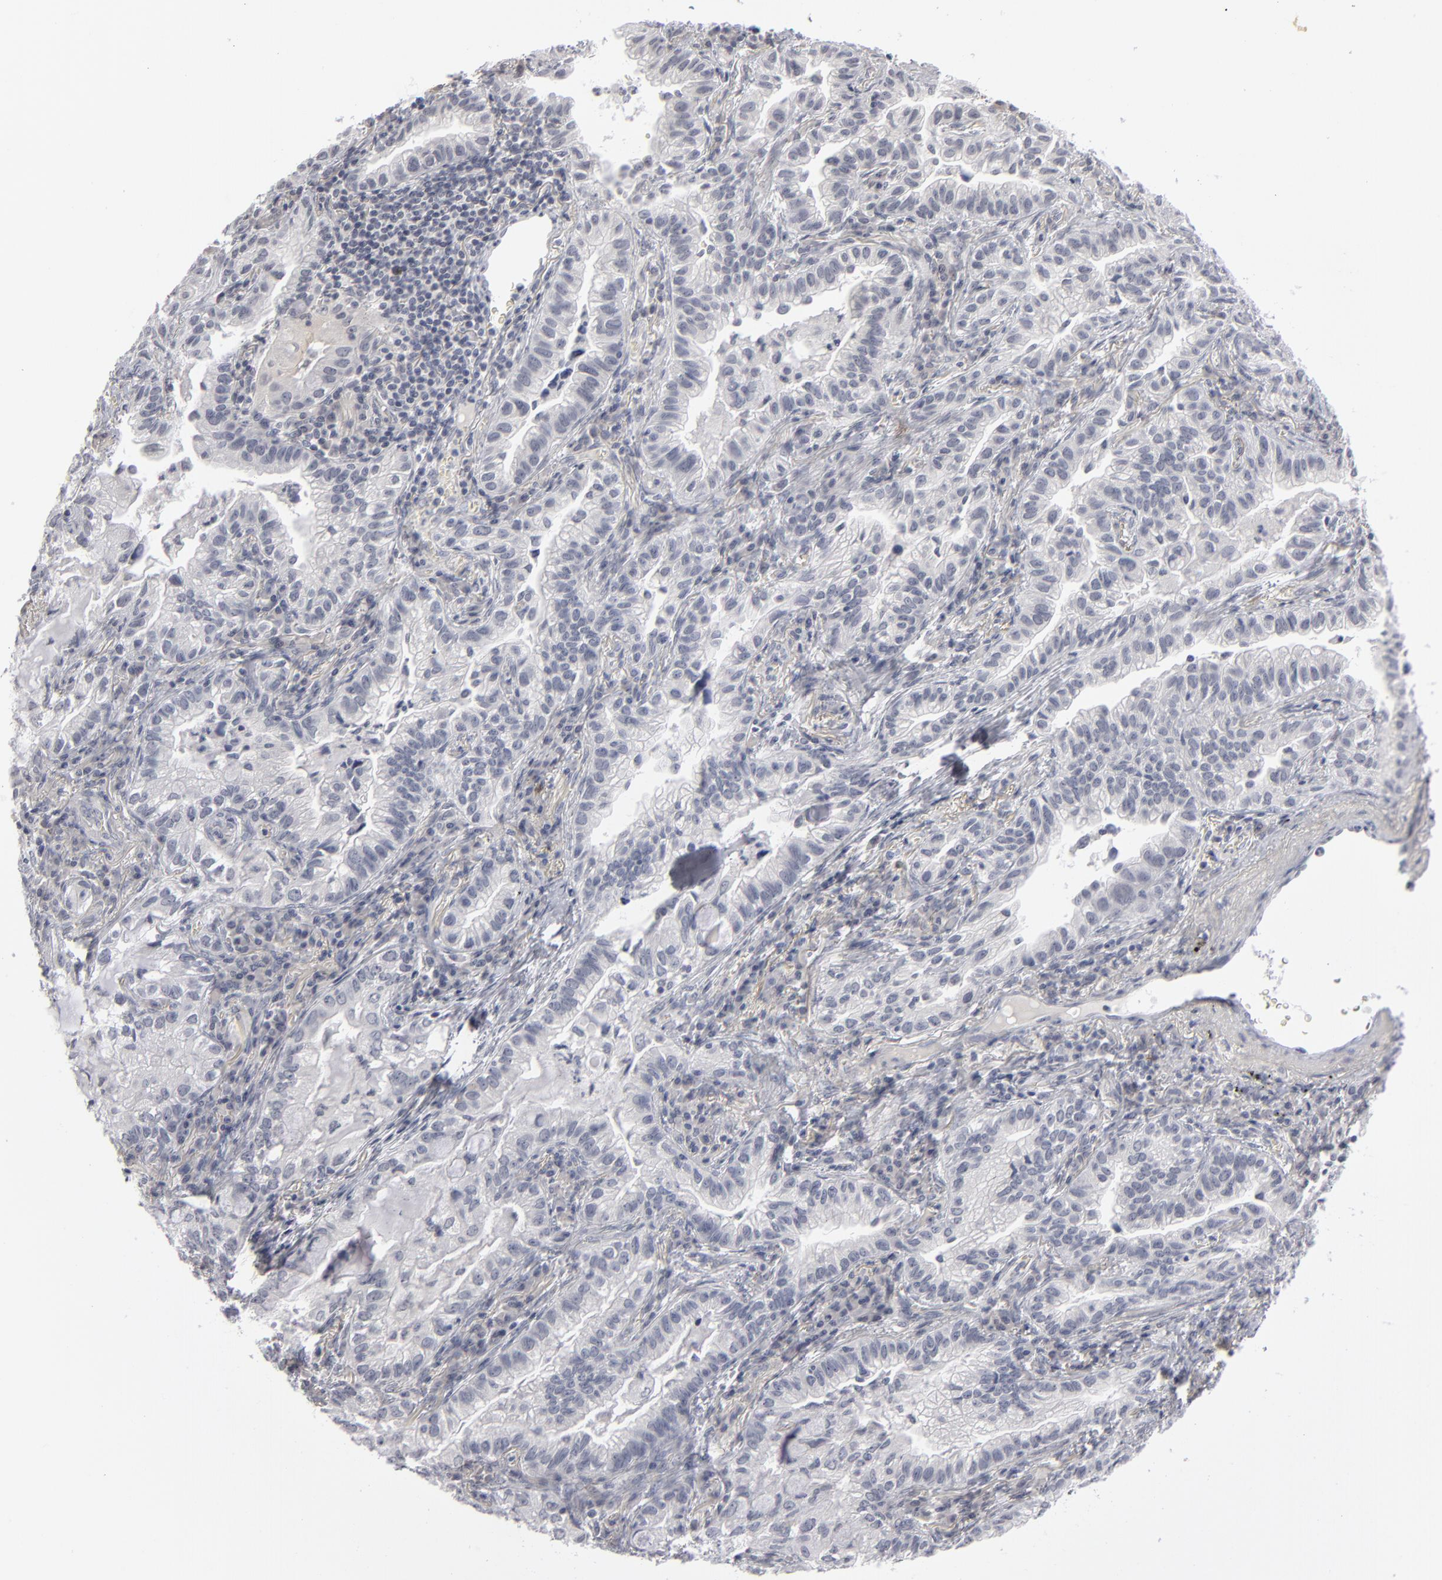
{"staining": {"intensity": "negative", "quantity": "none", "location": "none"}, "tissue": "lung cancer", "cell_type": "Tumor cells", "image_type": "cancer", "snomed": [{"axis": "morphology", "description": "Adenocarcinoma, NOS"}, {"axis": "topography", "description": "Lung"}], "caption": "Tumor cells are negative for protein expression in human lung cancer.", "gene": "KIAA1210", "patient": {"sex": "female", "age": 50}}